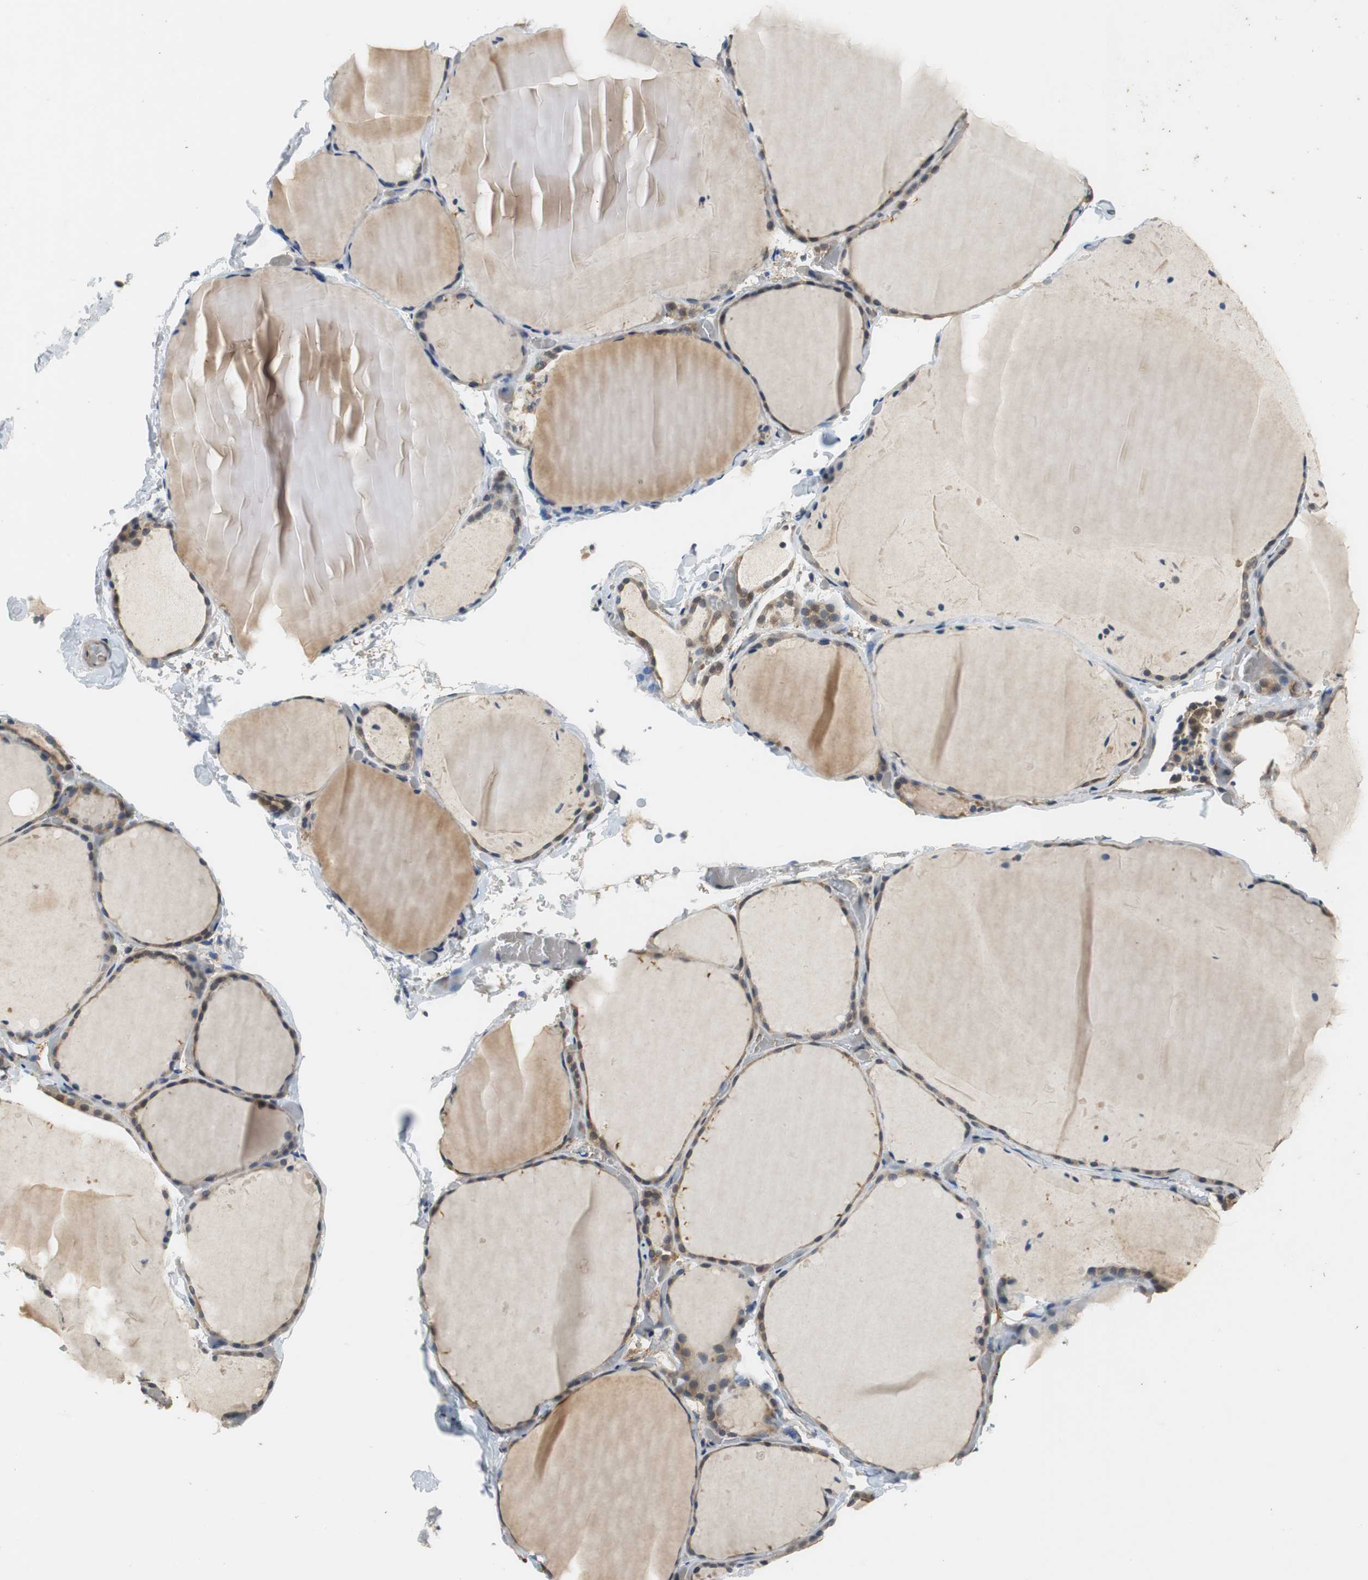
{"staining": {"intensity": "moderate", "quantity": ">75%", "location": "cytoplasmic/membranous,nuclear"}, "tissue": "thyroid gland", "cell_type": "Glandular cells", "image_type": "normal", "snomed": [{"axis": "morphology", "description": "Normal tissue, NOS"}, {"axis": "topography", "description": "Thyroid gland"}], "caption": "Immunohistochemical staining of normal human thyroid gland displays >75% levels of moderate cytoplasmic/membranous,nuclear protein expression in approximately >75% of glandular cells.", "gene": "UBQLN2", "patient": {"sex": "female", "age": 22}}